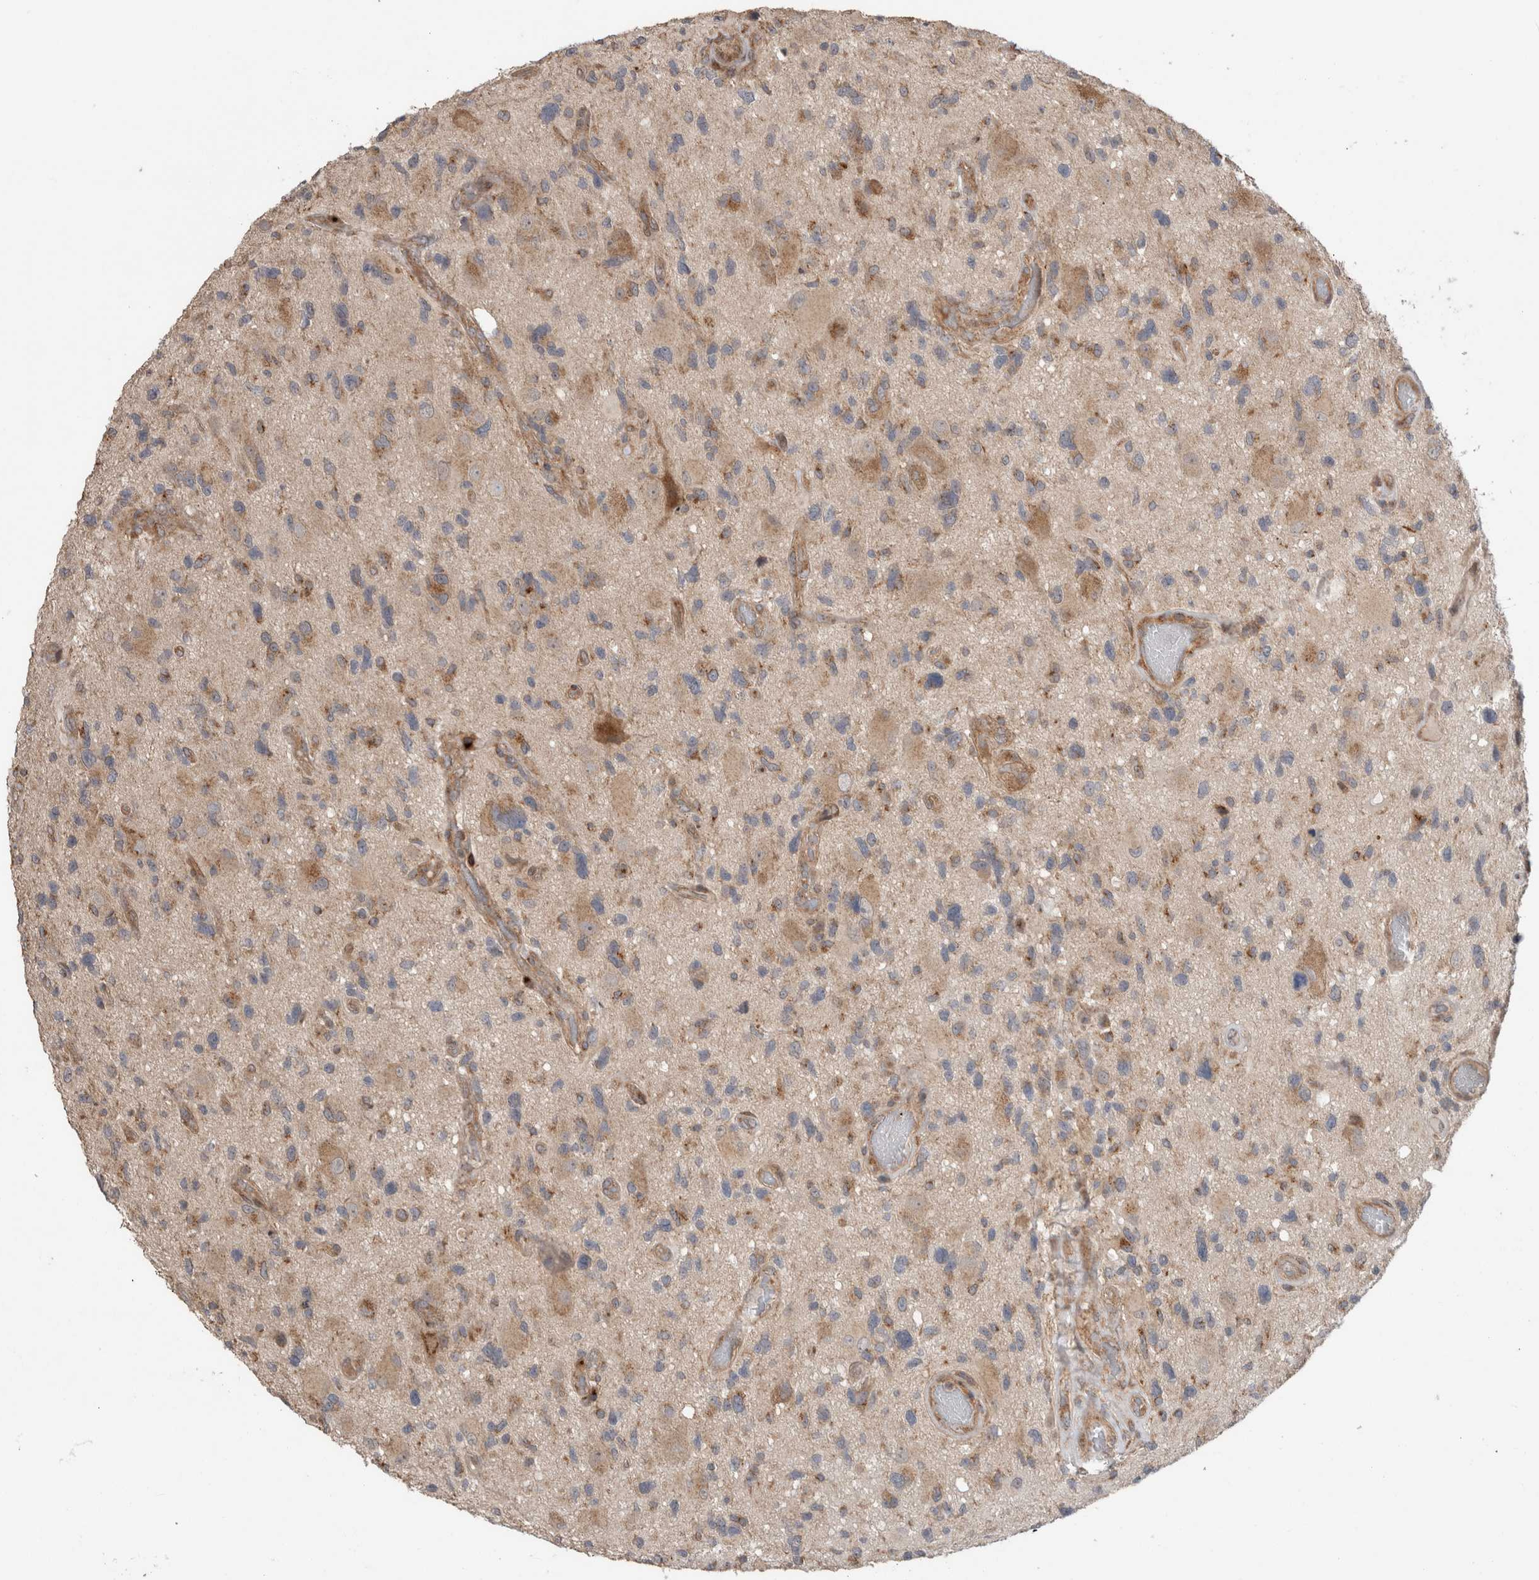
{"staining": {"intensity": "moderate", "quantity": "<25%", "location": "cytoplasmic/membranous"}, "tissue": "glioma", "cell_type": "Tumor cells", "image_type": "cancer", "snomed": [{"axis": "morphology", "description": "Glioma, malignant, High grade"}, {"axis": "topography", "description": "Brain"}], "caption": "Immunohistochemical staining of malignant glioma (high-grade) demonstrates low levels of moderate cytoplasmic/membranous expression in approximately <25% of tumor cells.", "gene": "TRIM5", "patient": {"sex": "male", "age": 33}}